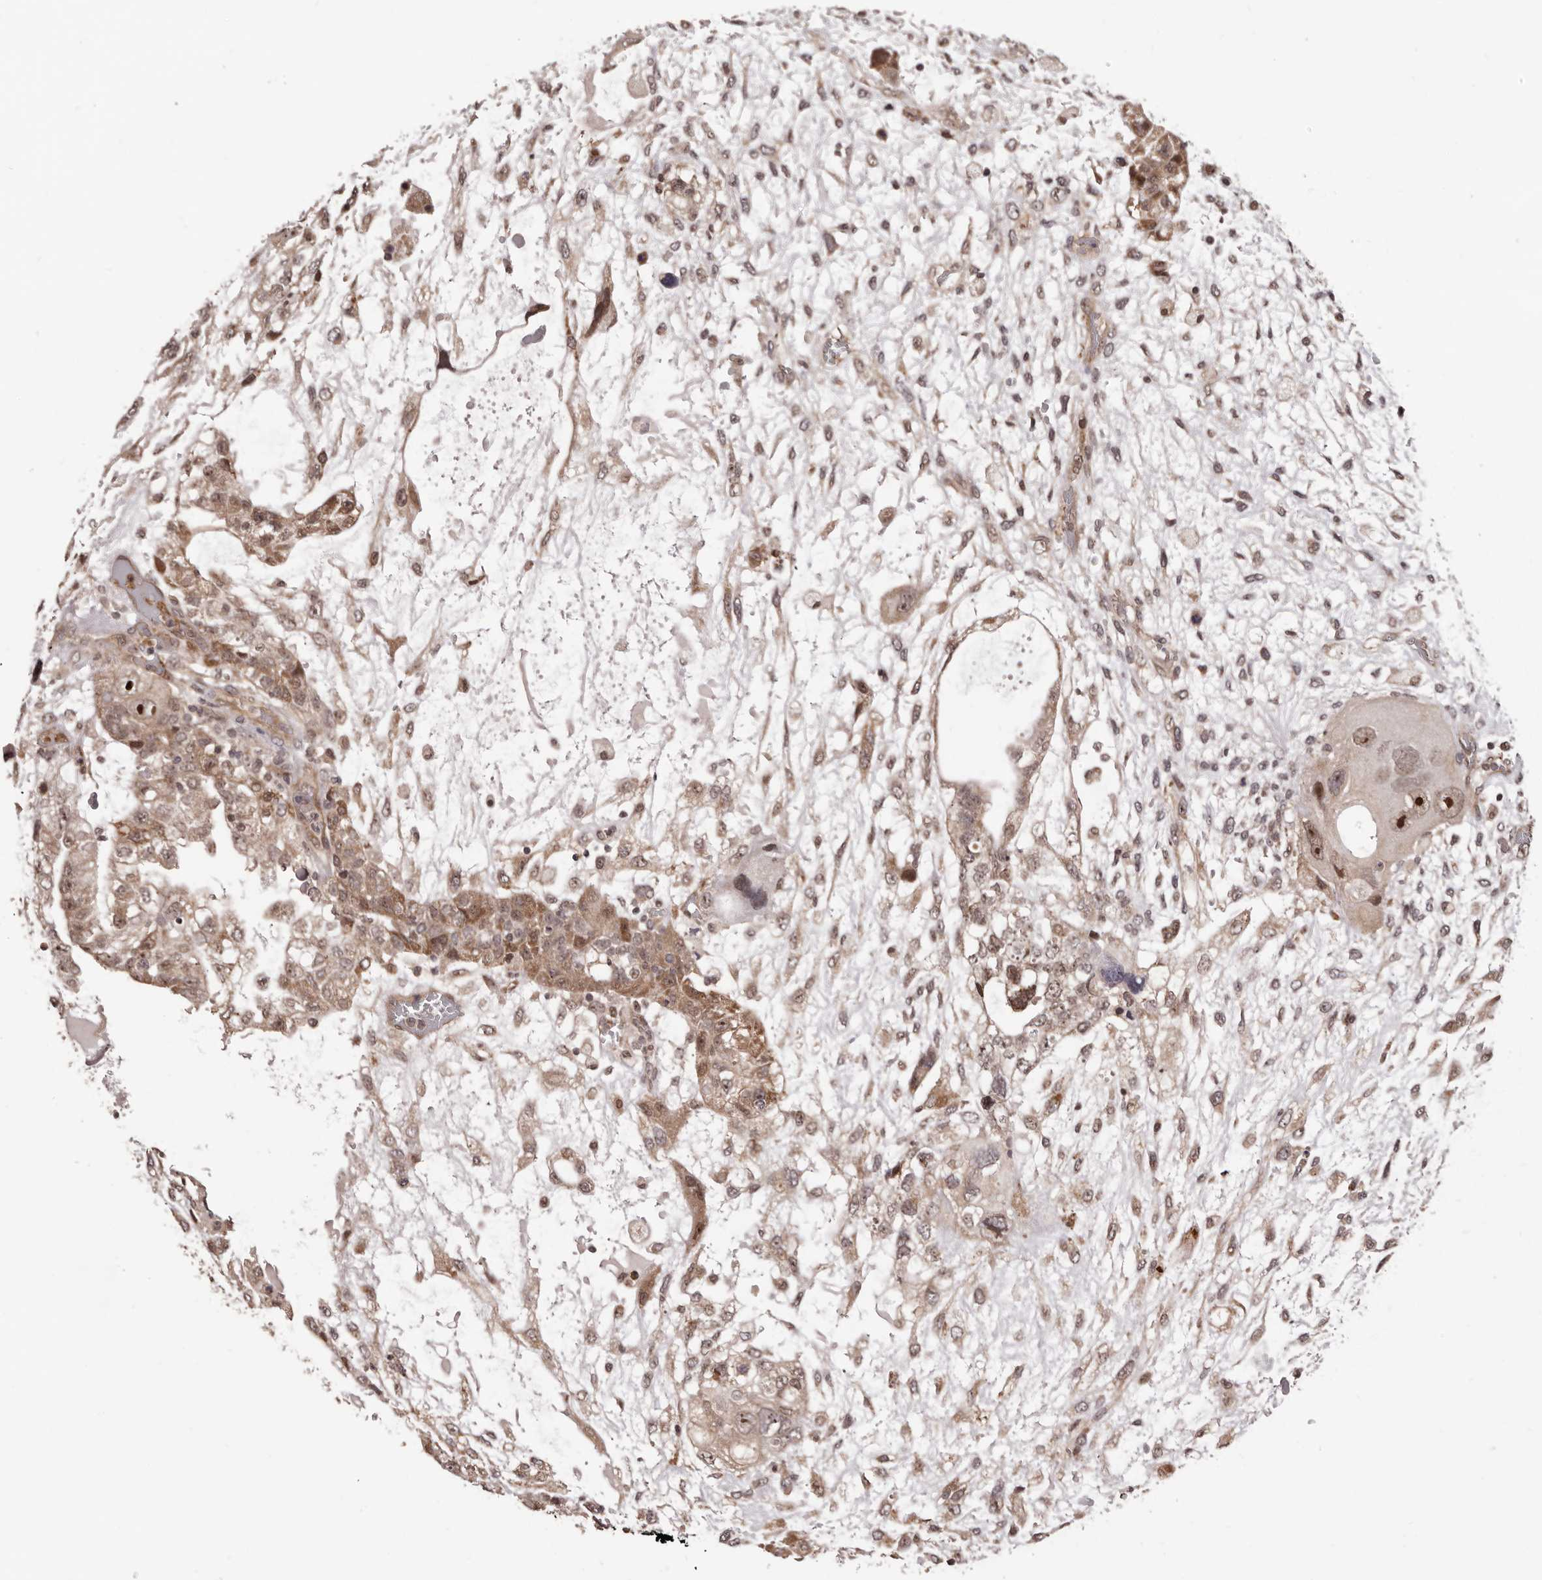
{"staining": {"intensity": "moderate", "quantity": ">75%", "location": "cytoplasmic/membranous,nuclear"}, "tissue": "testis cancer", "cell_type": "Tumor cells", "image_type": "cancer", "snomed": [{"axis": "morphology", "description": "Carcinoma, Embryonal, NOS"}, {"axis": "topography", "description": "Testis"}], "caption": "The immunohistochemical stain shows moderate cytoplasmic/membranous and nuclear positivity in tumor cells of testis cancer tissue.", "gene": "NOL12", "patient": {"sex": "male", "age": 36}}